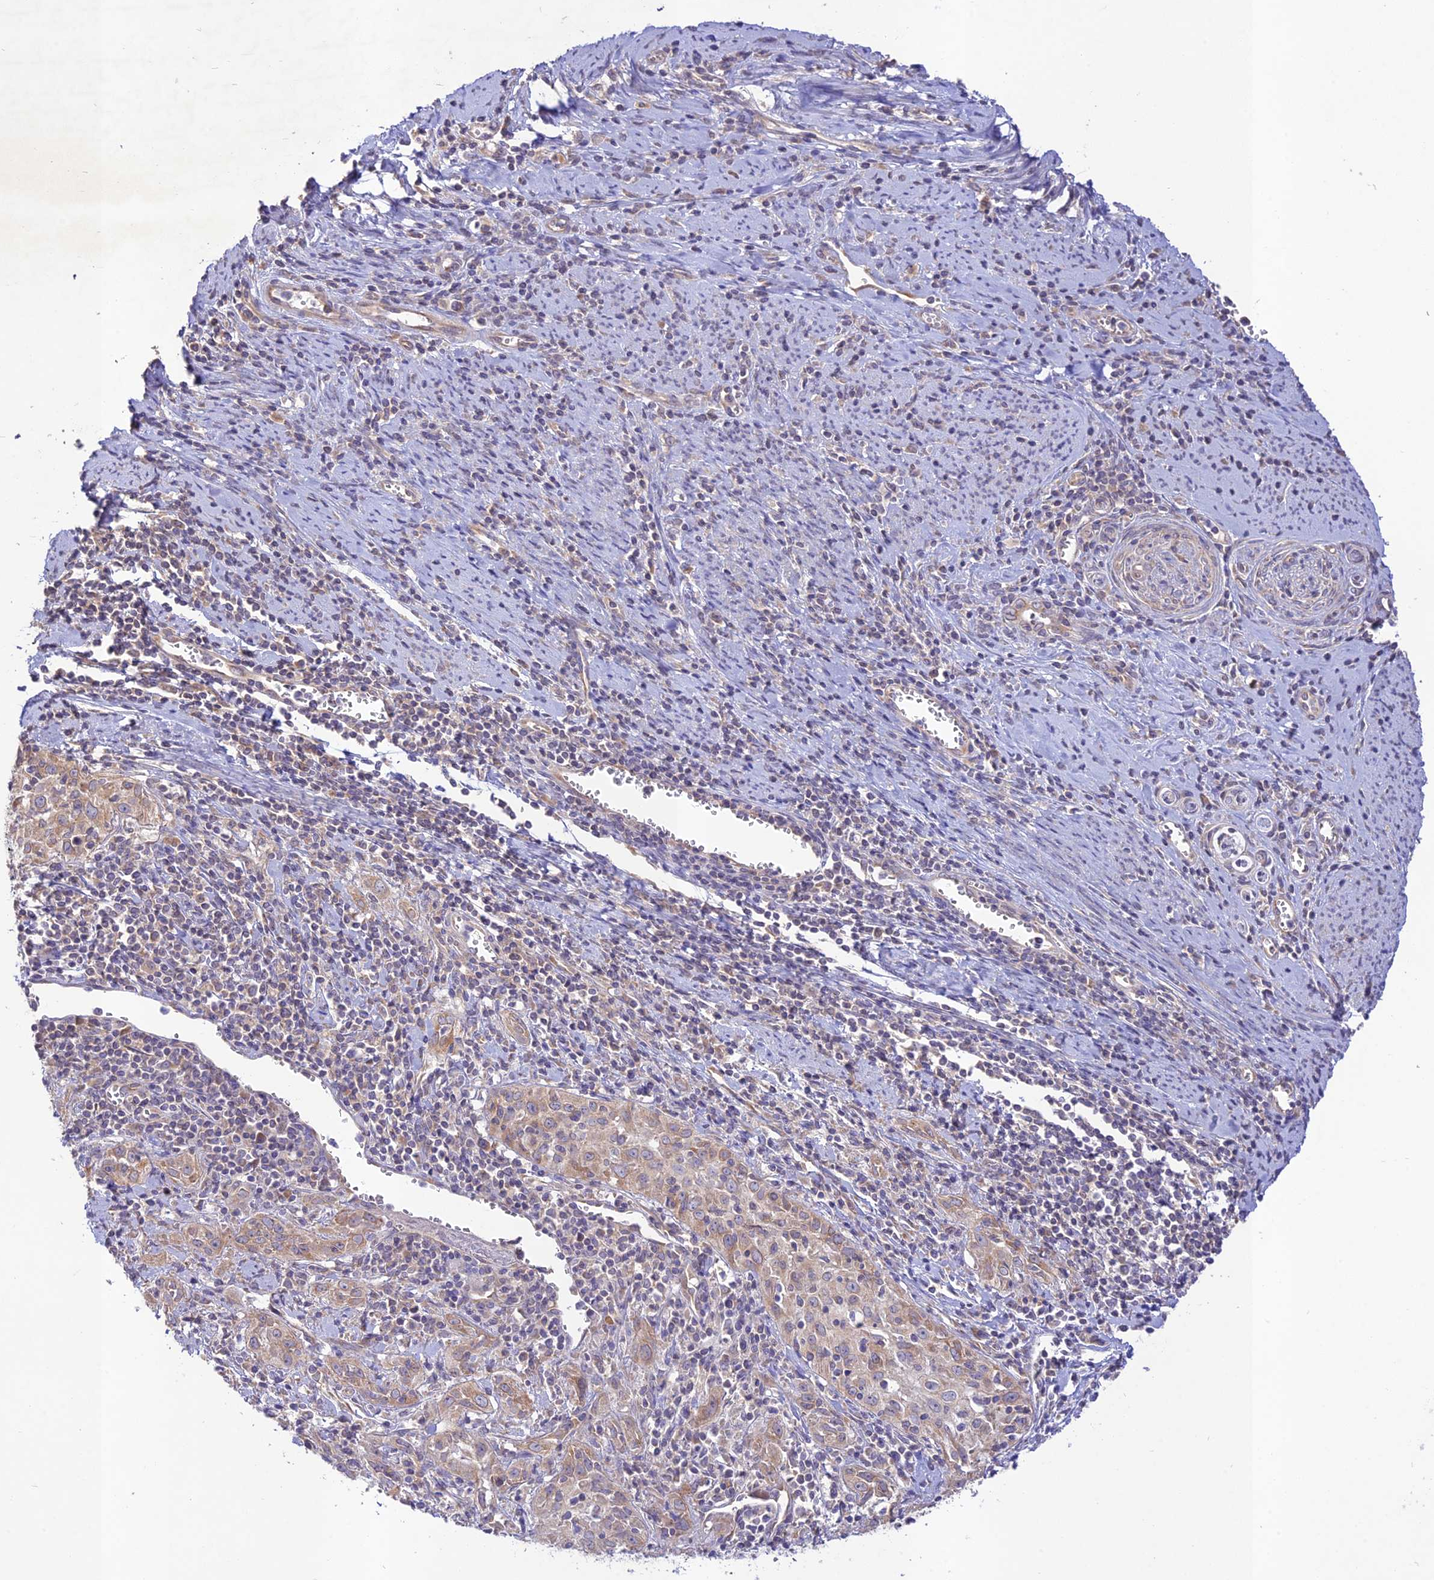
{"staining": {"intensity": "weak", "quantity": "25%-75%", "location": "cytoplasmic/membranous"}, "tissue": "cervical cancer", "cell_type": "Tumor cells", "image_type": "cancer", "snomed": [{"axis": "morphology", "description": "Squamous cell carcinoma, NOS"}, {"axis": "topography", "description": "Cervix"}], "caption": "Protein expression analysis of cervical cancer exhibits weak cytoplasmic/membranous positivity in about 25%-75% of tumor cells.", "gene": "TMEM259", "patient": {"sex": "female", "age": 57}}